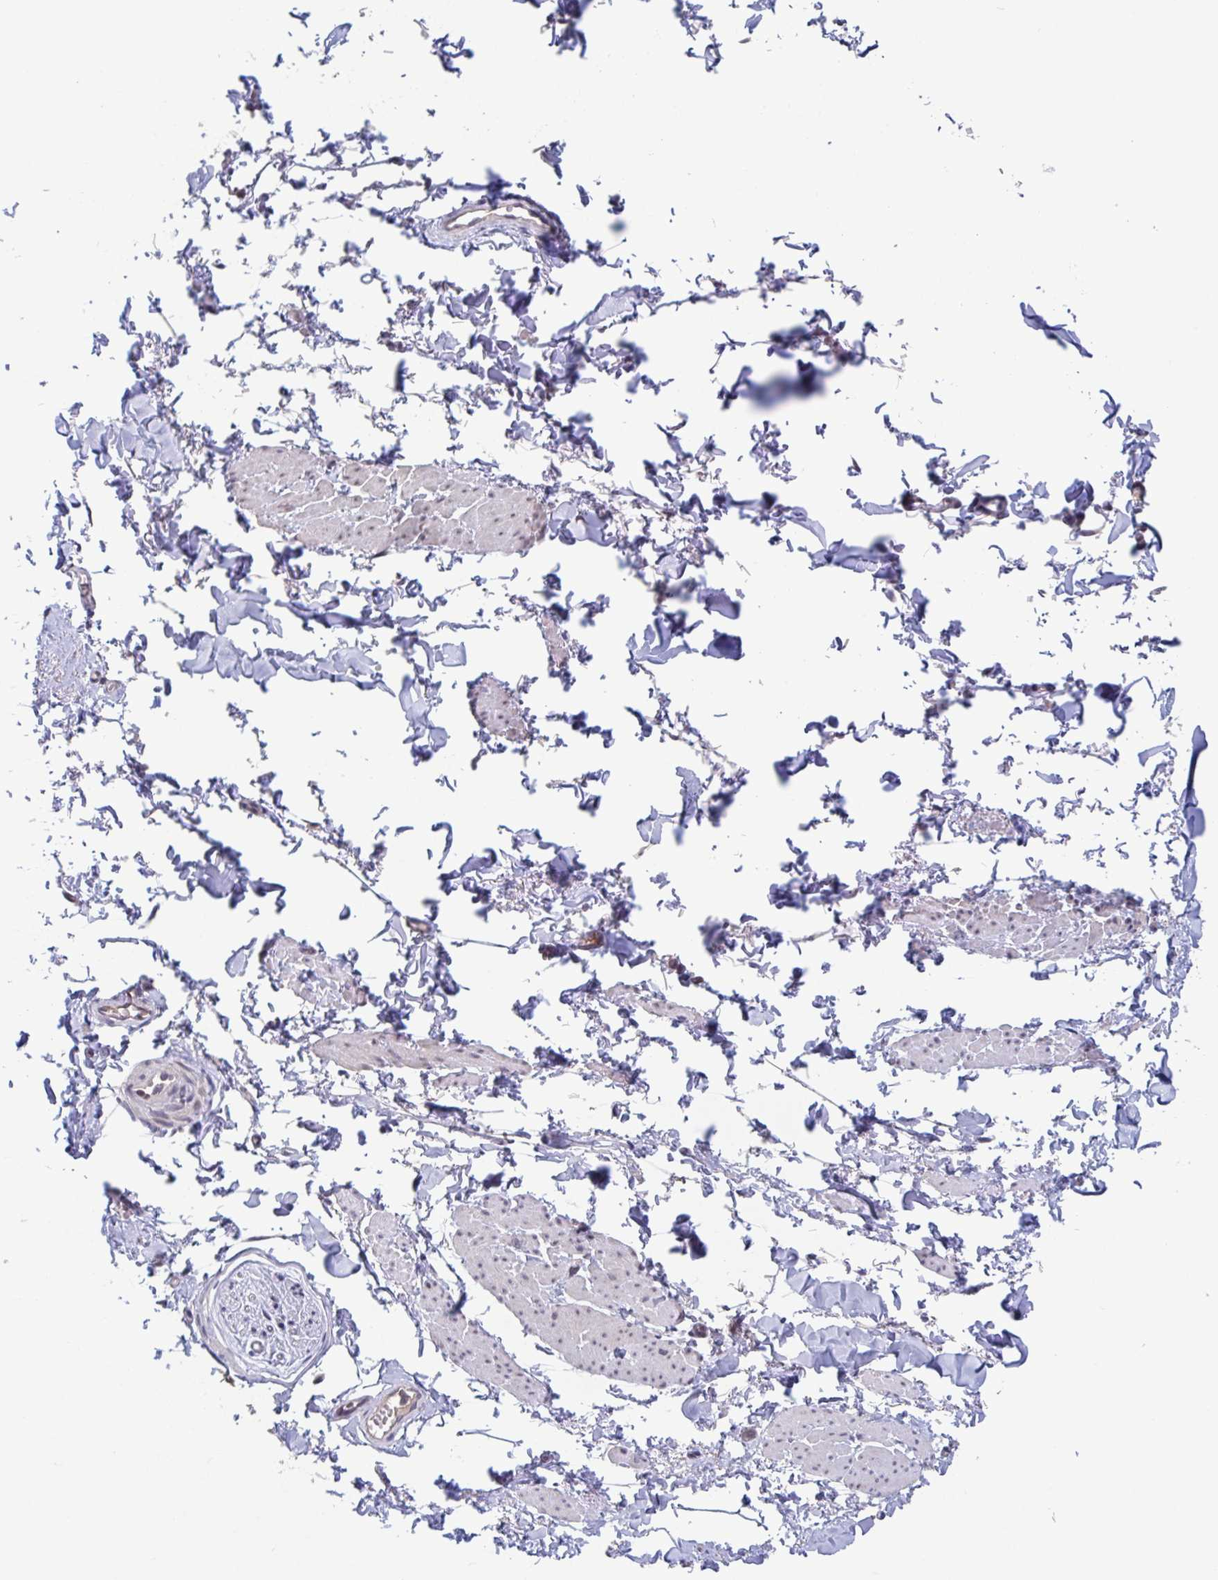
{"staining": {"intensity": "negative", "quantity": "none", "location": "none"}, "tissue": "adipose tissue", "cell_type": "Adipocytes", "image_type": "normal", "snomed": [{"axis": "morphology", "description": "Normal tissue, NOS"}, {"axis": "topography", "description": "Vulva"}, {"axis": "topography", "description": "Peripheral nerve tissue"}], "caption": "This is a micrograph of IHC staining of normal adipose tissue, which shows no staining in adipocytes.", "gene": "RIOK1", "patient": {"sex": "female", "age": 66}}